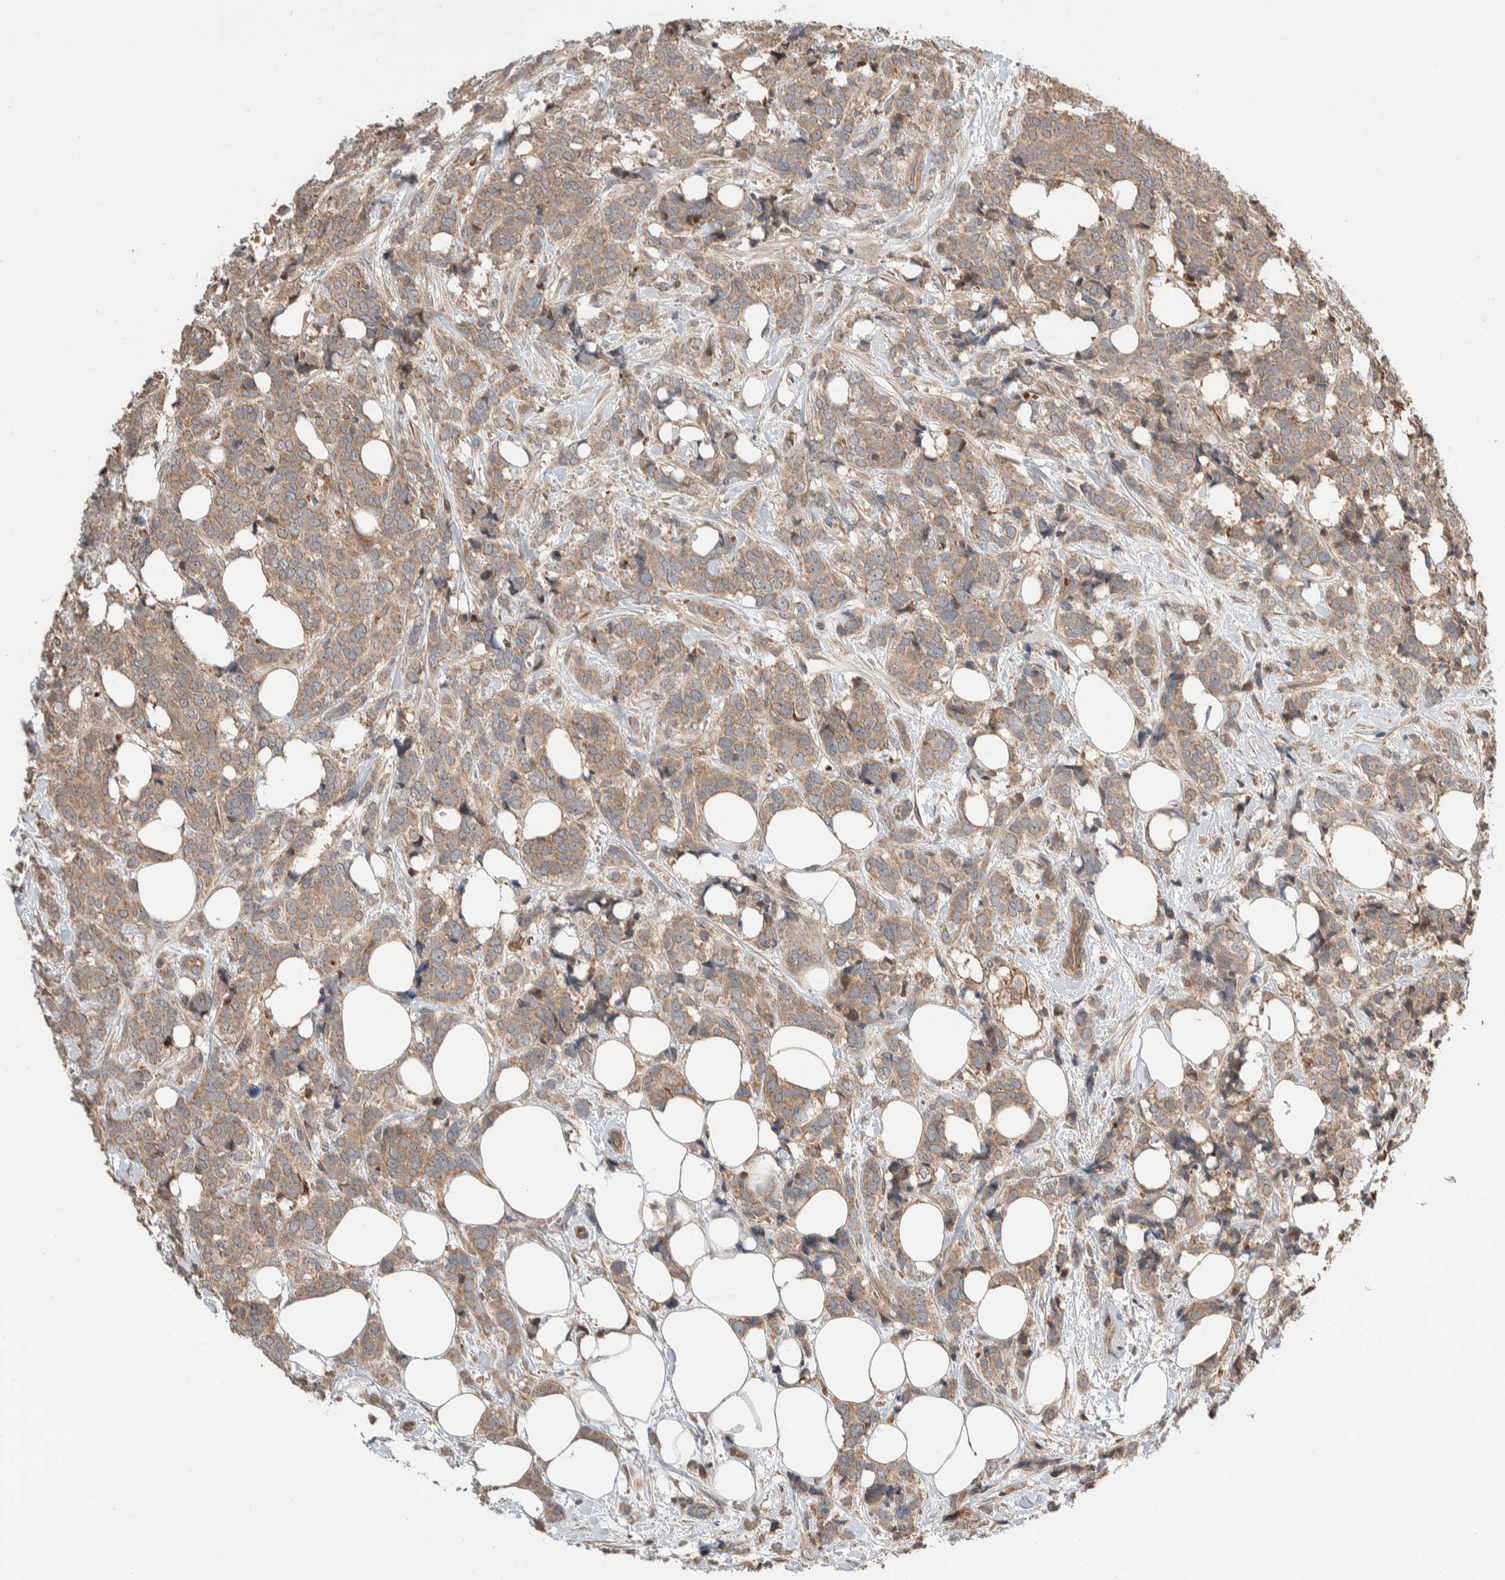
{"staining": {"intensity": "weak", "quantity": ">75%", "location": "cytoplasmic/membranous"}, "tissue": "breast cancer", "cell_type": "Tumor cells", "image_type": "cancer", "snomed": [{"axis": "morphology", "description": "Lobular carcinoma"}, {"axis": "topography", "description": "Skin"}, {"axis": "topography", "description": "Breast"}], "caption": "Breast cancer stained for a protein (brown) shows weak cytoplasmic/membranous positive expression in about >75% of tumor cells.", "gene": "ERC1", "patient": {"sex": "female", "age": 46}}